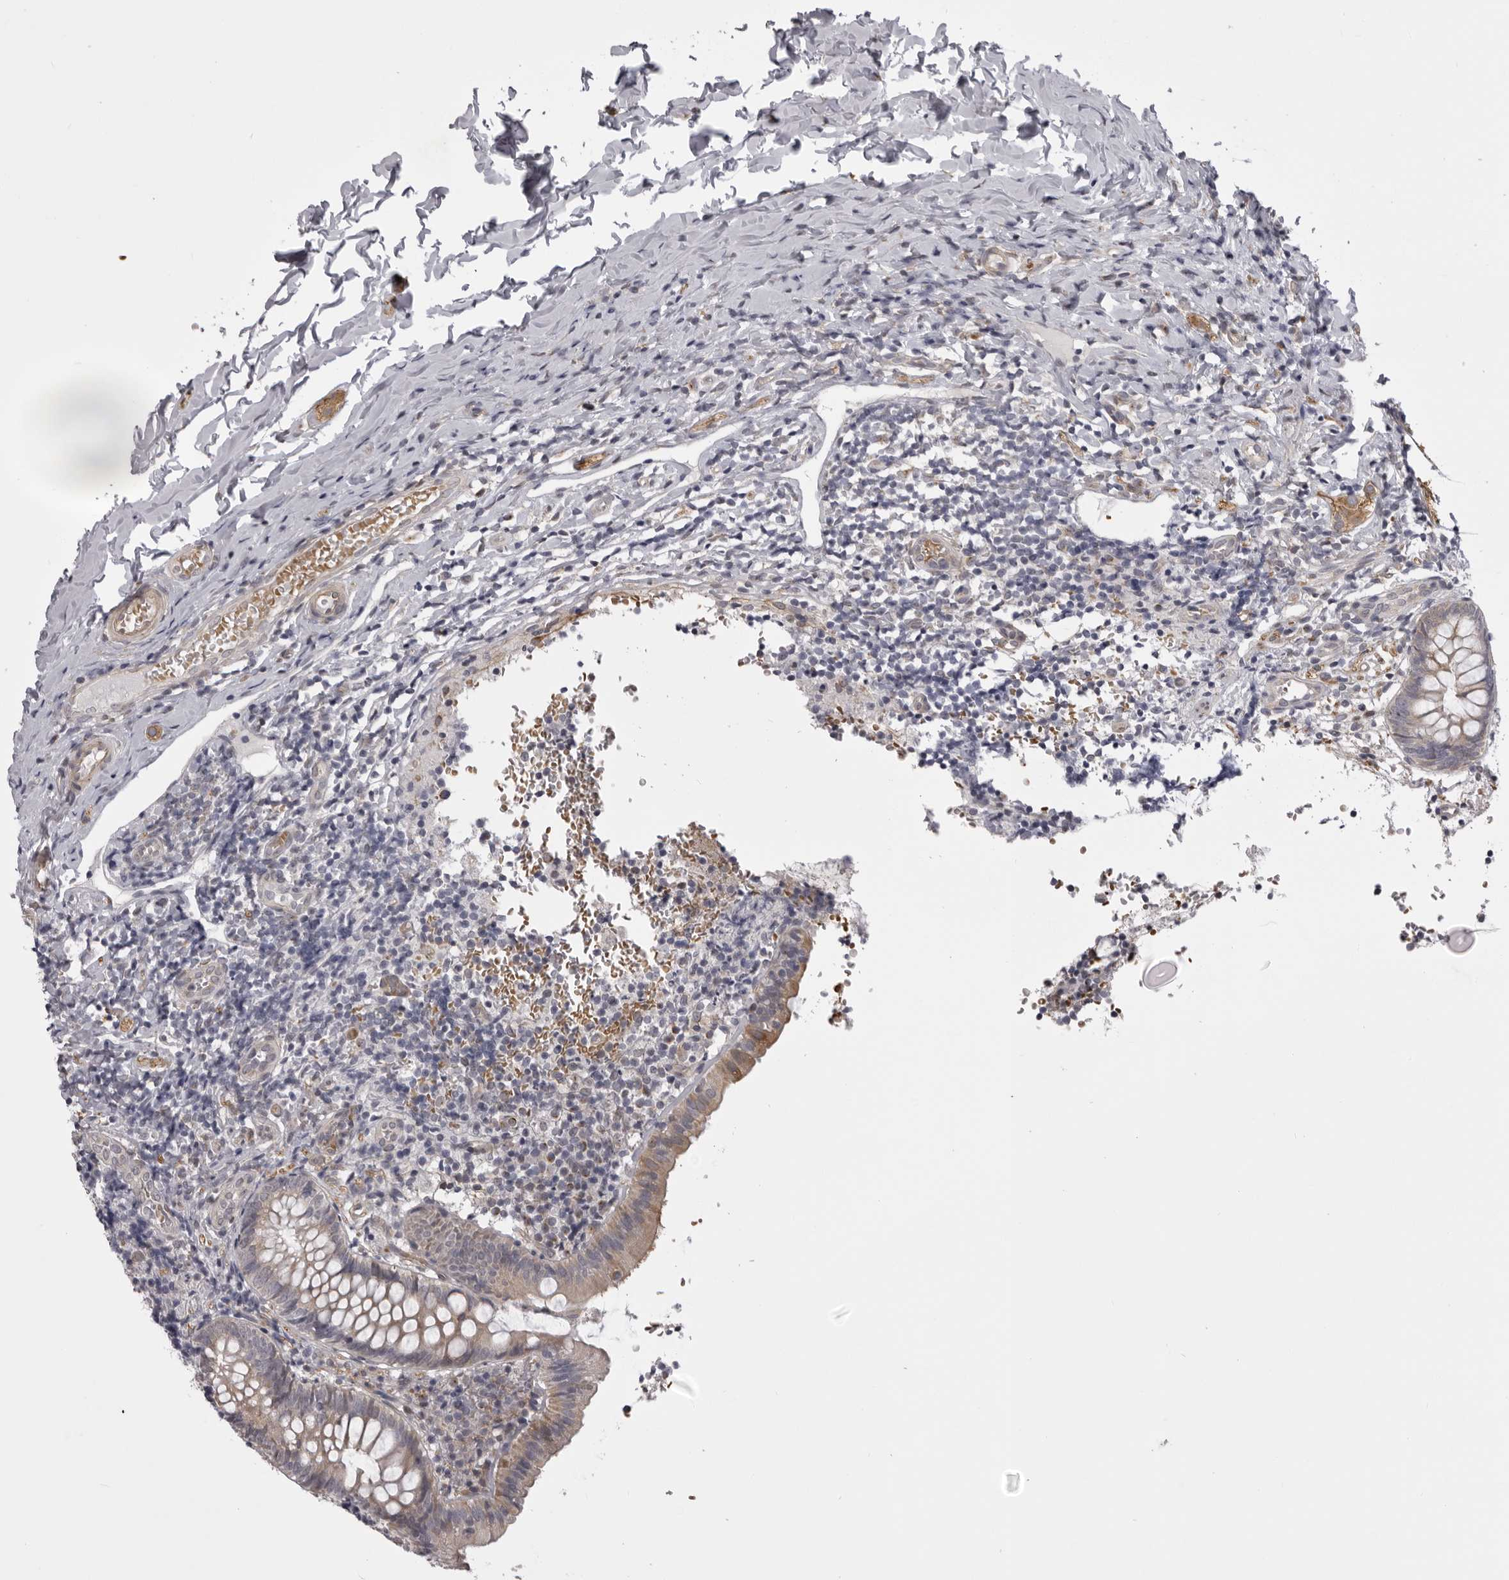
{"staining": {"intensity": "weak", "quantity": ">75%", "location": "cytoplasmic/membranous"}, "tissue": "appendix", "cell_type": "Glandular cells", "image_type": "normal", "snomed": [{"axis": "morphology", "description": "Normal tissue, NOS"}, {"axis": "topography", "description": "Appendix"}], "caption": "A photomicrograph of appendix stained for a protein demonstrates weak cytoplasmic/membranous brown staining in glandular cells. (IHC, brightfield microscopy, high magnification).", "gene": "EPHA10", "patient": {"sex": "male", "age": 8}}